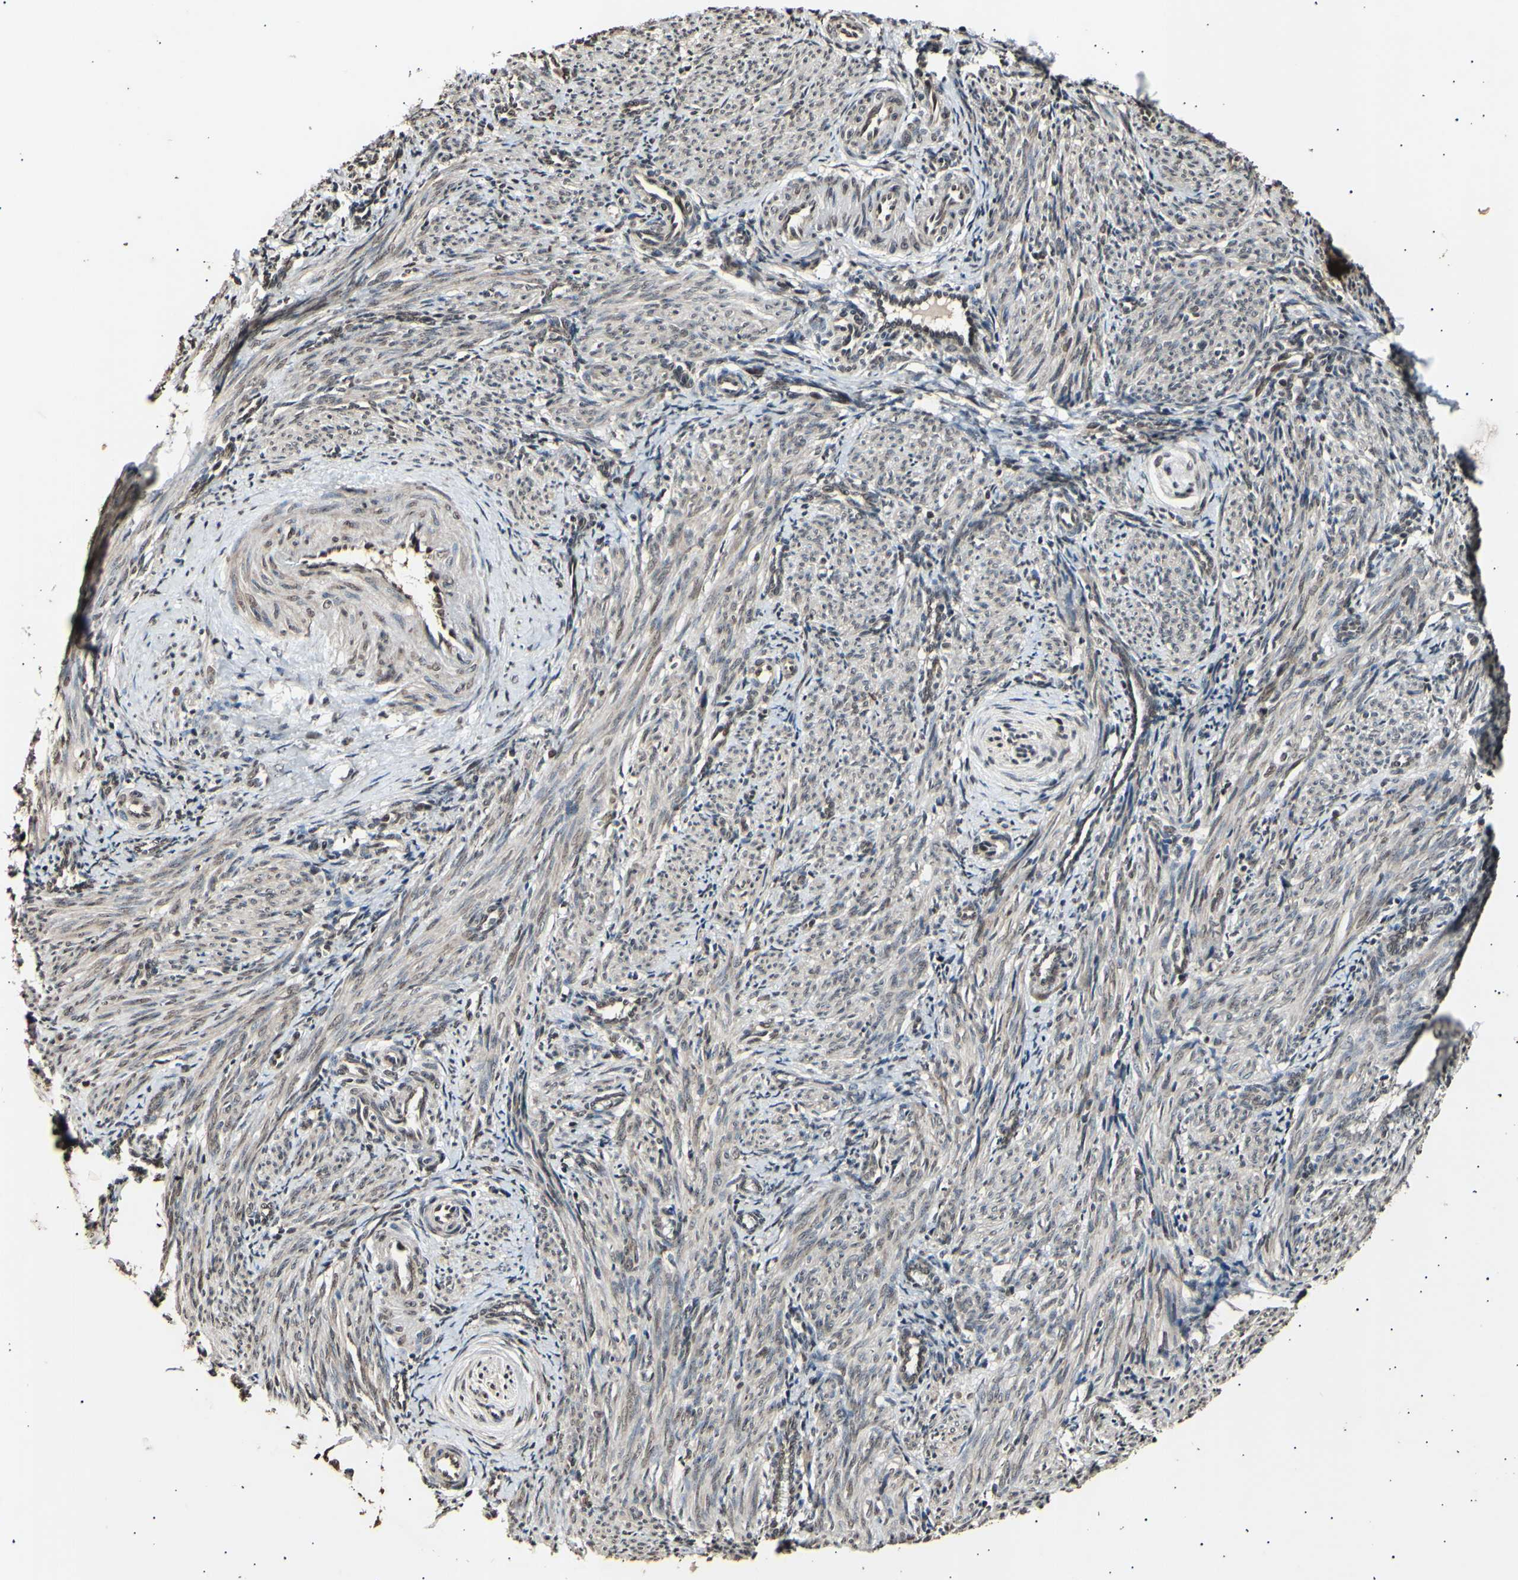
{"staining": {"intensity": "moderate", "quantity": "<25%", "location": "cytoplasmic/membranous,nuclear"}, "tissue": "smooth muscle", "cell_type": "Smooth muscle cells", "image_type": "normal", "snomed": [{"axis": "morphology", "description": "Normal tissue, NOS"}, {"axis": "topography", "description": "Endometrium"}], "caption": "Moderate cytoplasmic/membranous,nuclear protein positivity is appreciated in approximately <25% of smooth muscle cells in smooth muscle. The staining was performed using DAB, with brown indicating positive protein expression. Nuclei are stained blue with hematoxylin.", "gene": "ANAPC7", "patient": {"sex": "female", "age": 33}}